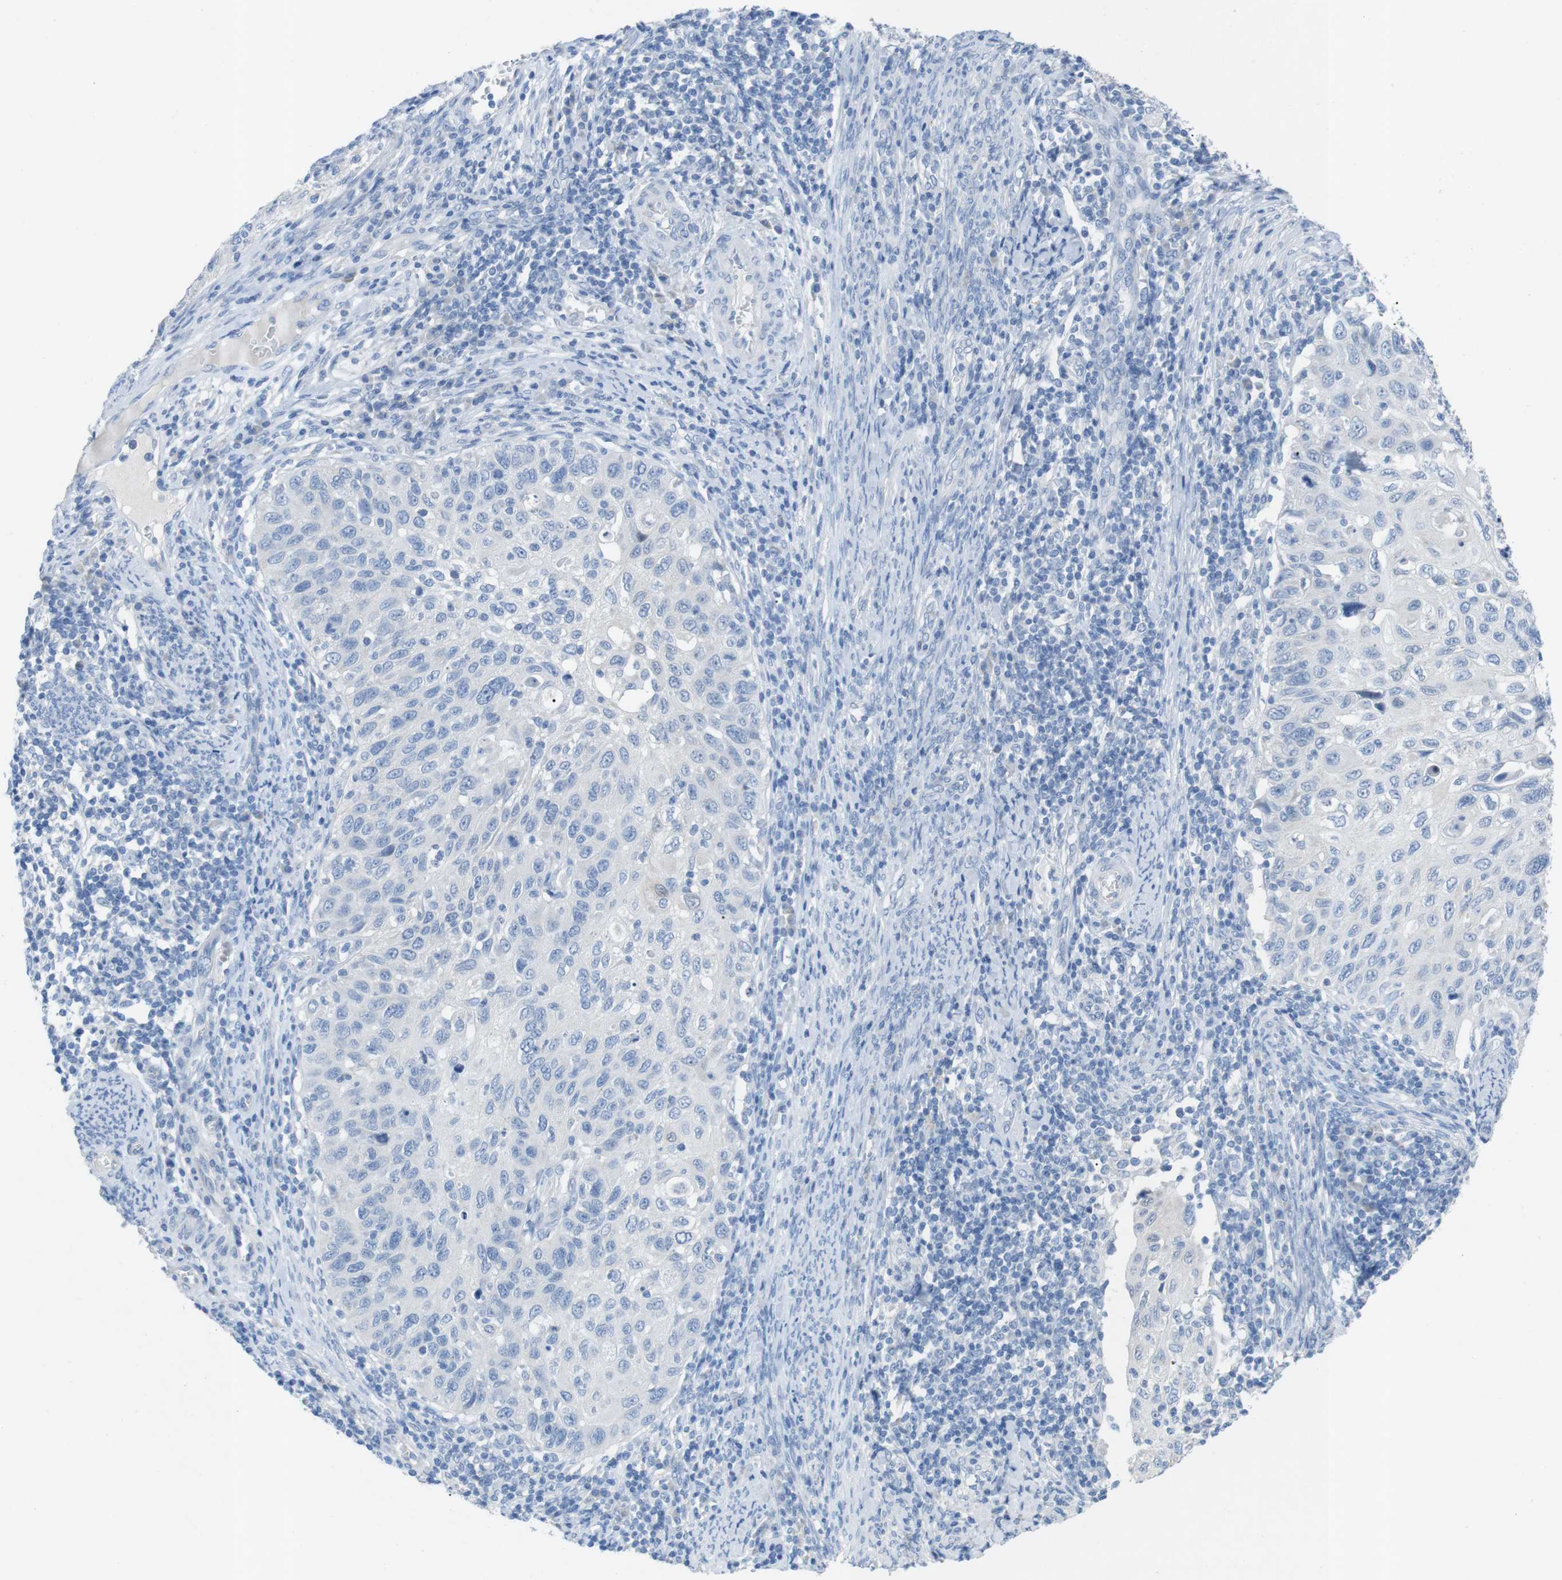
{"staining": {"intensity": "negative", "quantity": "none", "location": "none"}, "tissue": "cervical cancer", "cell_type": "Tumor cells", "image_type": "cancer", "snomed": [{"axis": "morphology", "description": "Squamous cell carcinoma, NOS"}, {"axis": "topography", "description": "Cervix"}], "caption": "IHC photomicrograph of cervical cancer (squamous cell carcinoma) stained for a protein (brown), which shows no positivity in tumor cells. Brightfield microscopy of immunohistochemistry stained with DAB (3,3'-diaminobenzidine) (brown) and hematoxylin (blue), captured at high magnification.", "gene": "SALL4", "patient": {"sex": "female", "age": 70}}